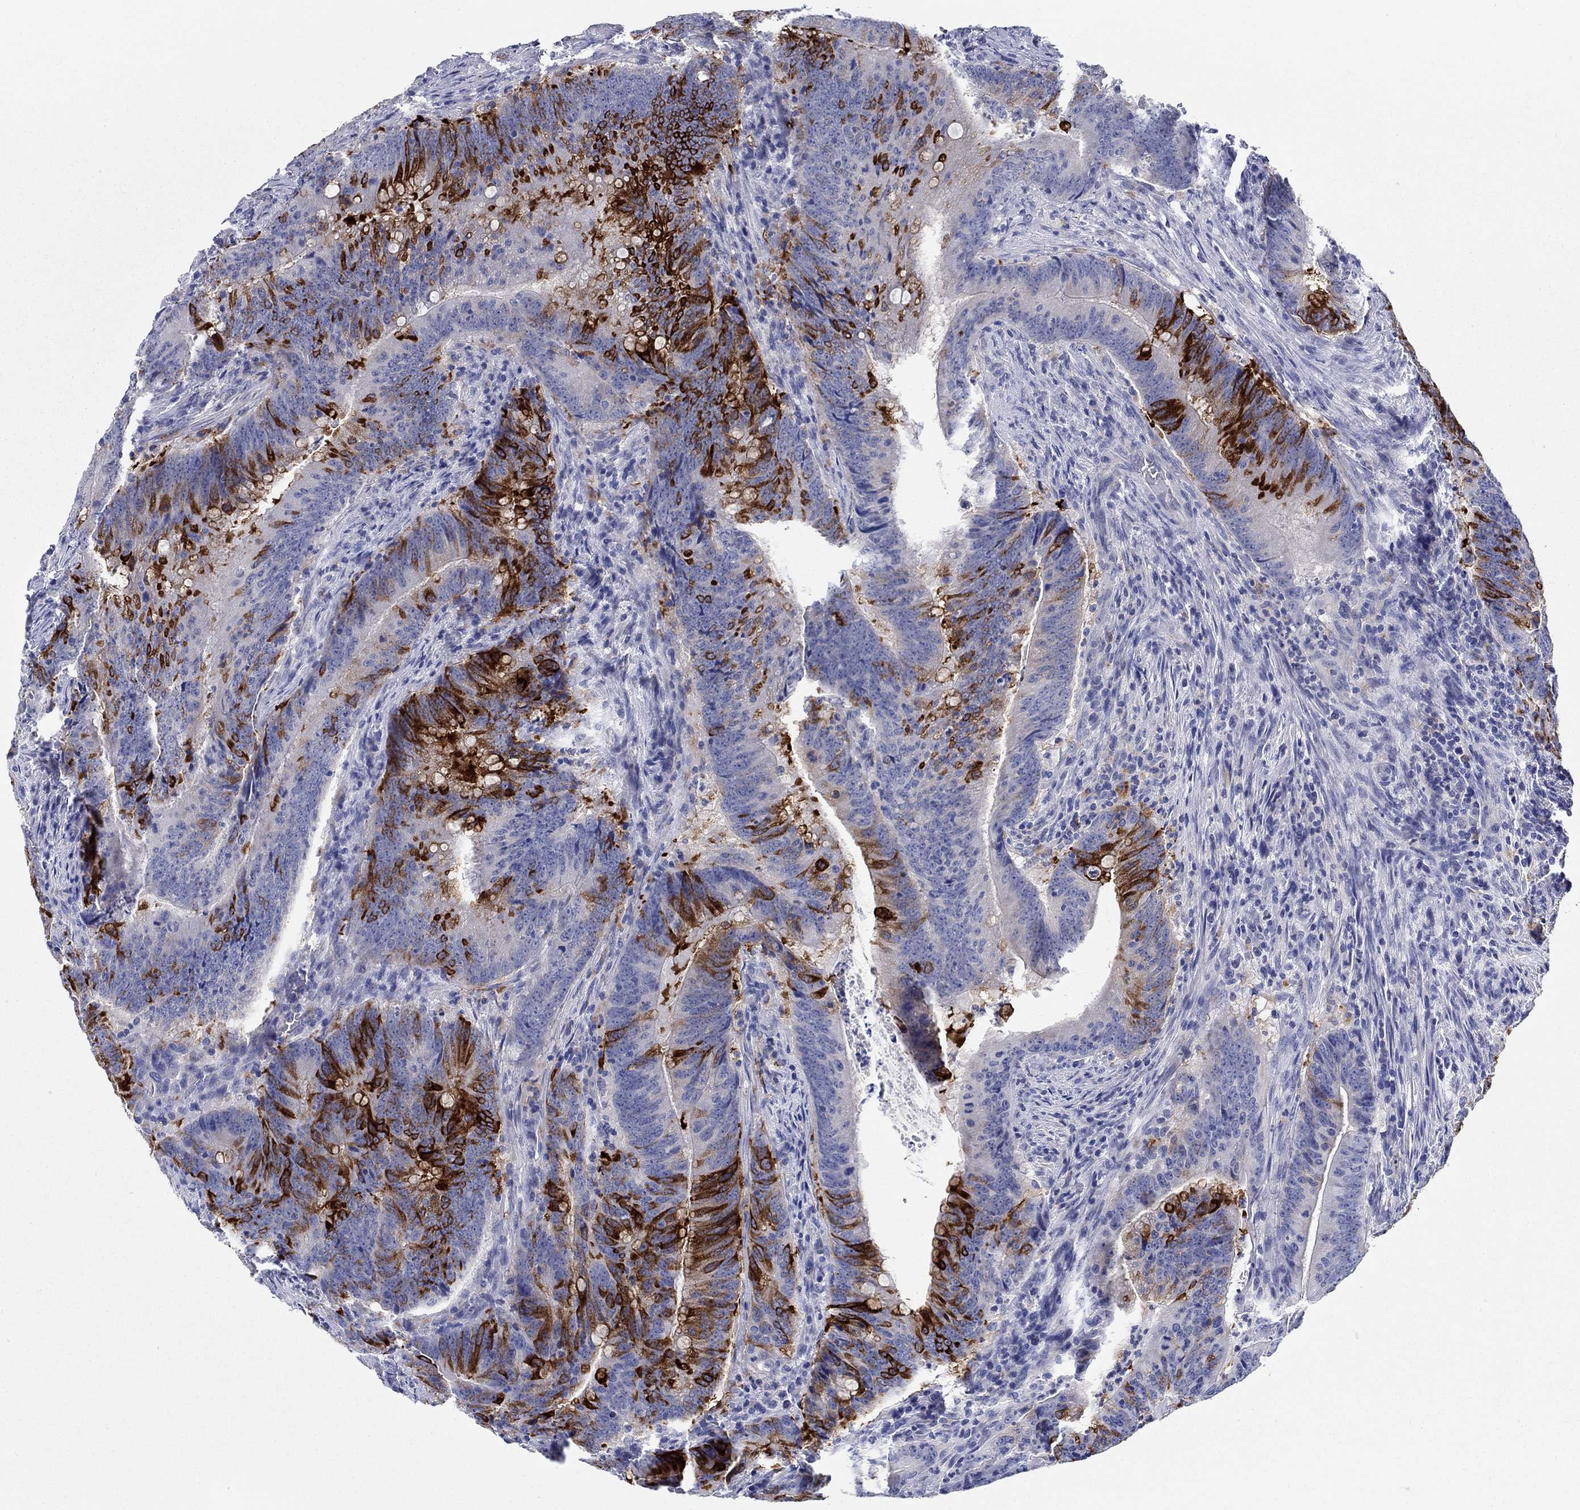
{"staining": {"intensity": "strong", "quantity": "25%-75%", "location": "cytoplasmic/membranous"}, "tissue": "colorectal cancer", "cell_type": "Tumor cells", "image_type": "cancer", "snomed": [{"axis": "morphology", "description": "Adenocarcinoma, NOS"}, {"axis": "topography", "description": "Colon"}], "caption": "Approximately 25%-75% of tumor cells in colorectal adenocarcinoma demonstrate strong cytoplasmic/membranous protein staining as visualized by brown immunohistochemical staining.", "gene": "RAP1GAP", "patient": {"sex": "female", "age": 87}}